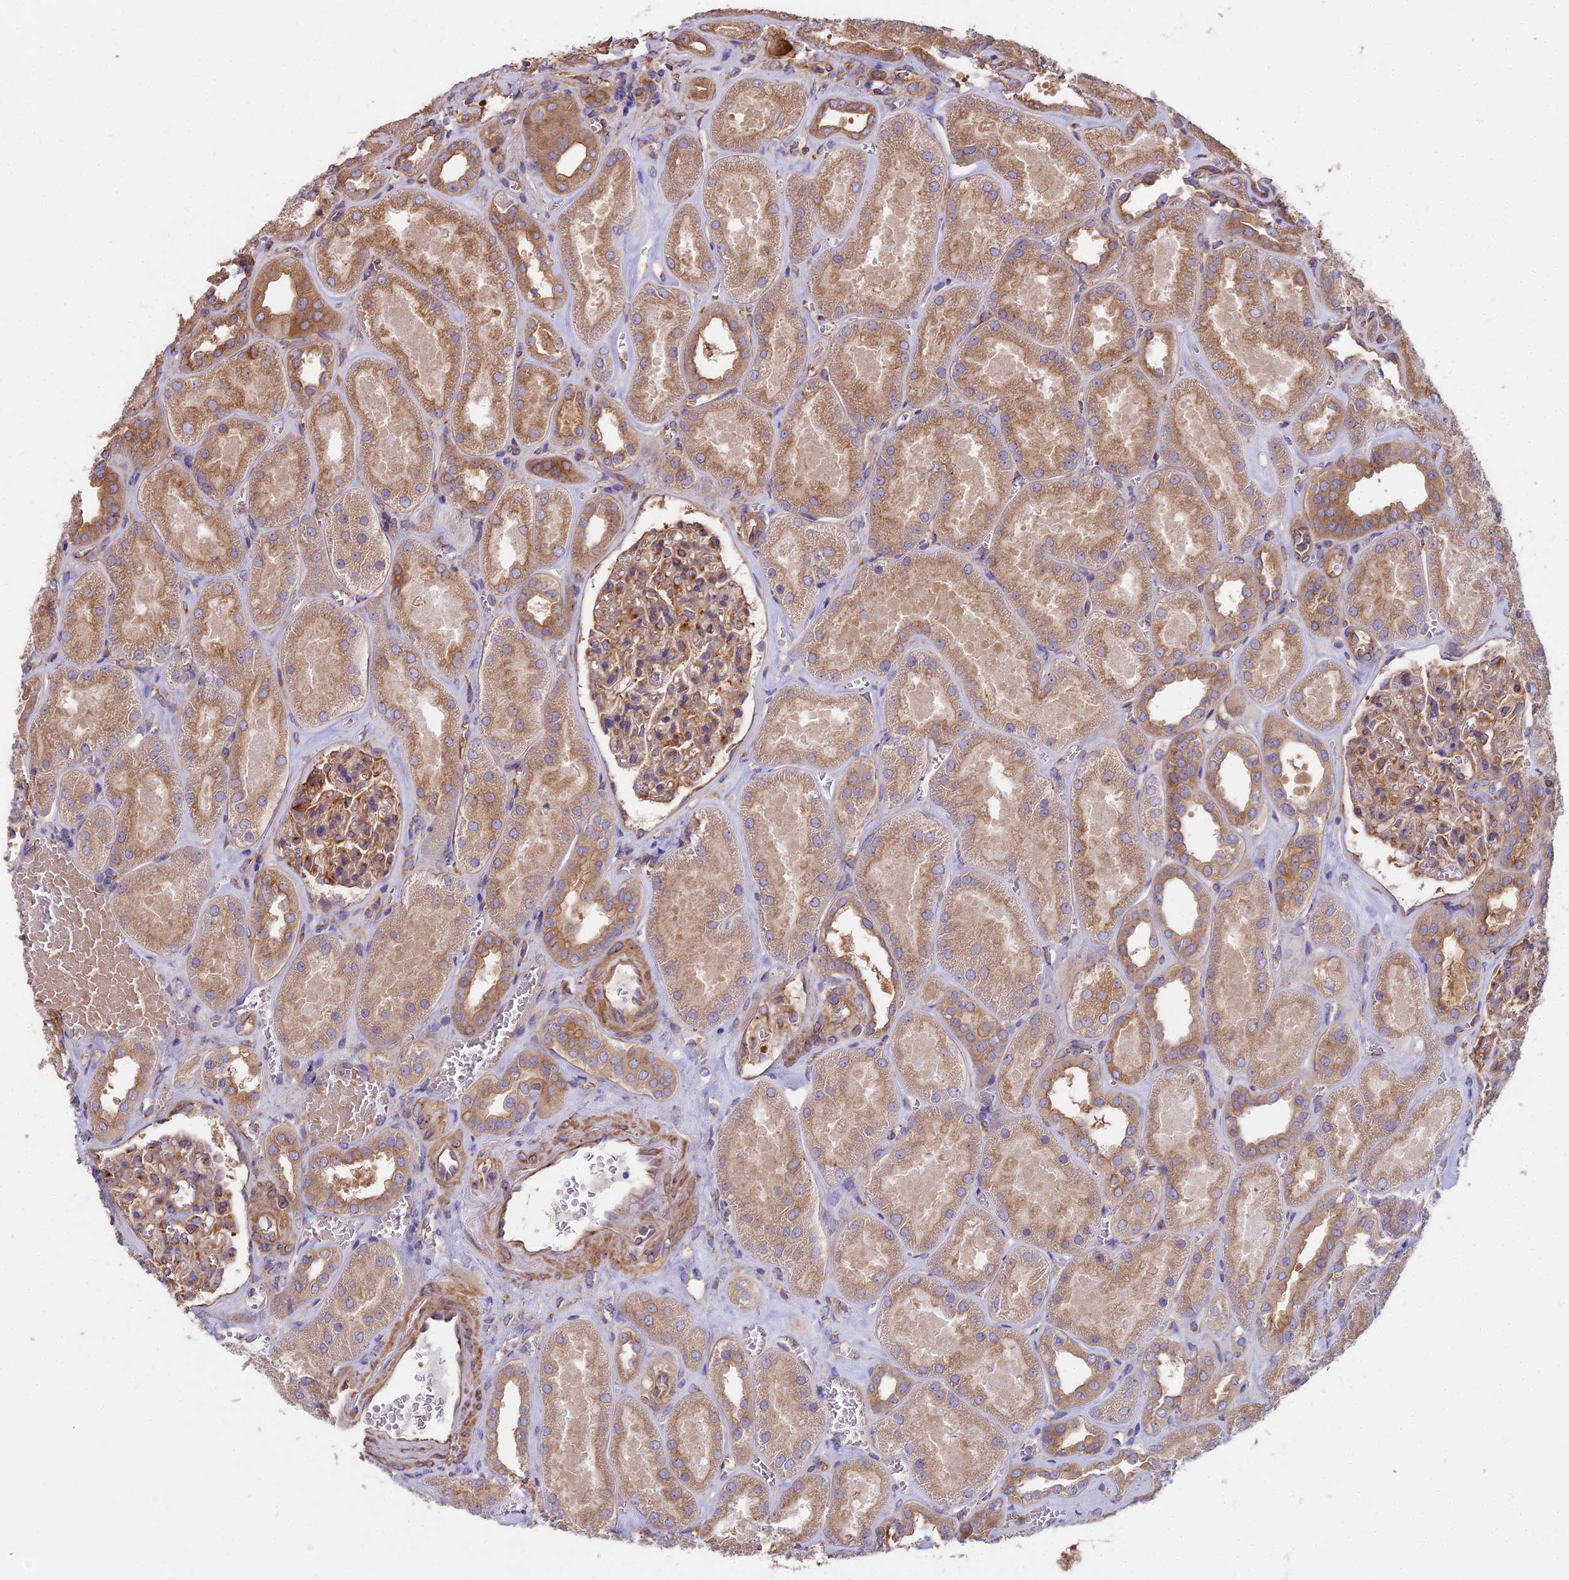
{"staining": {"intensity": "moderate", "quantity": "25%-75%", "location": "cytoplasmic/membranous"}, "tissue": "kidney", "cell_type": "Cells in glomeruli", "image_type": "normal", "snomed": [{"axis": "morphology", "description": "Normal tissue, NOS"}, {"axis": "morphology", "description": "Adenocarcinoma, NOS"}, {"axis": "topography", "description": "Kidney"}], "caption": "Immunohistochemical staining of unremarkable kidney displays 25%-75% levels of moderate cytoplasmic/membranous protein expression in about 25%-75% of cells in glomeruli.", "gene": "DCTN3", "patient": {"sex": "female", "age": 68}}